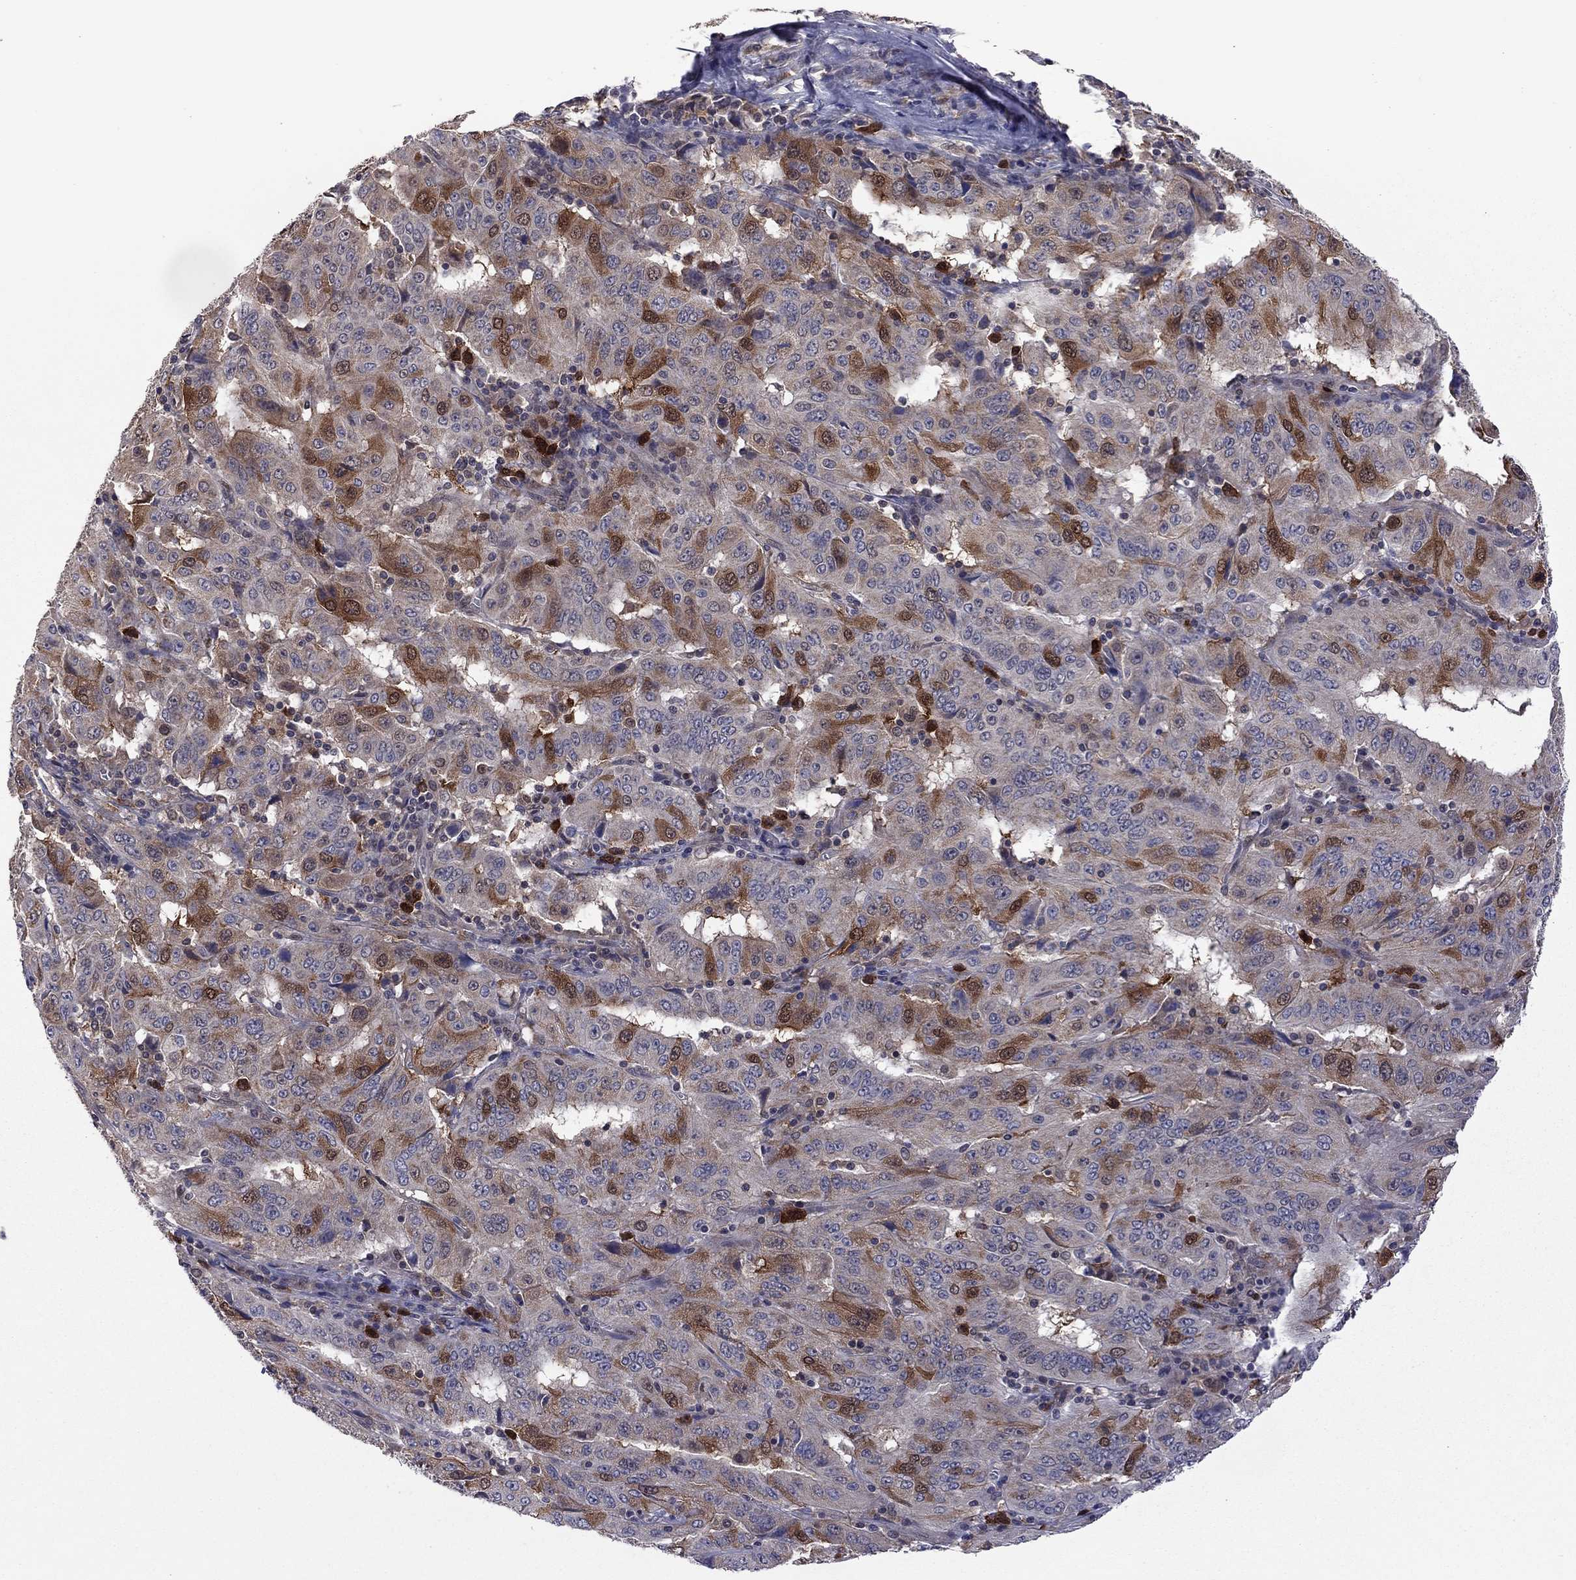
{"staining": {"intensity": "strong", "quantity": "25%-75%", "location": "cytoplasmic/membranous"}, "tissue": "pancreatic cancer", "cell_type": "Tumor cells", "image_type": "cancer", "snomed": [{"axis": "morphology", "description": "Adenocarcinoma, NOS"}, {"axis": "topography", "description": "Pancreas"}], "caption": "IHC histopathology image of neoplastic tissue: adenocarcinoma (pancreatic) stained using immunohistochemistry (IHC) reveals high levels of strong protein expression localized specifically in the cytoplasmic/membranous of tumor cells, appearing as a cytoplasmic/membranous brown color.", "gene": "GPAA1", "patient": {"sex": "male", "age": 63}}